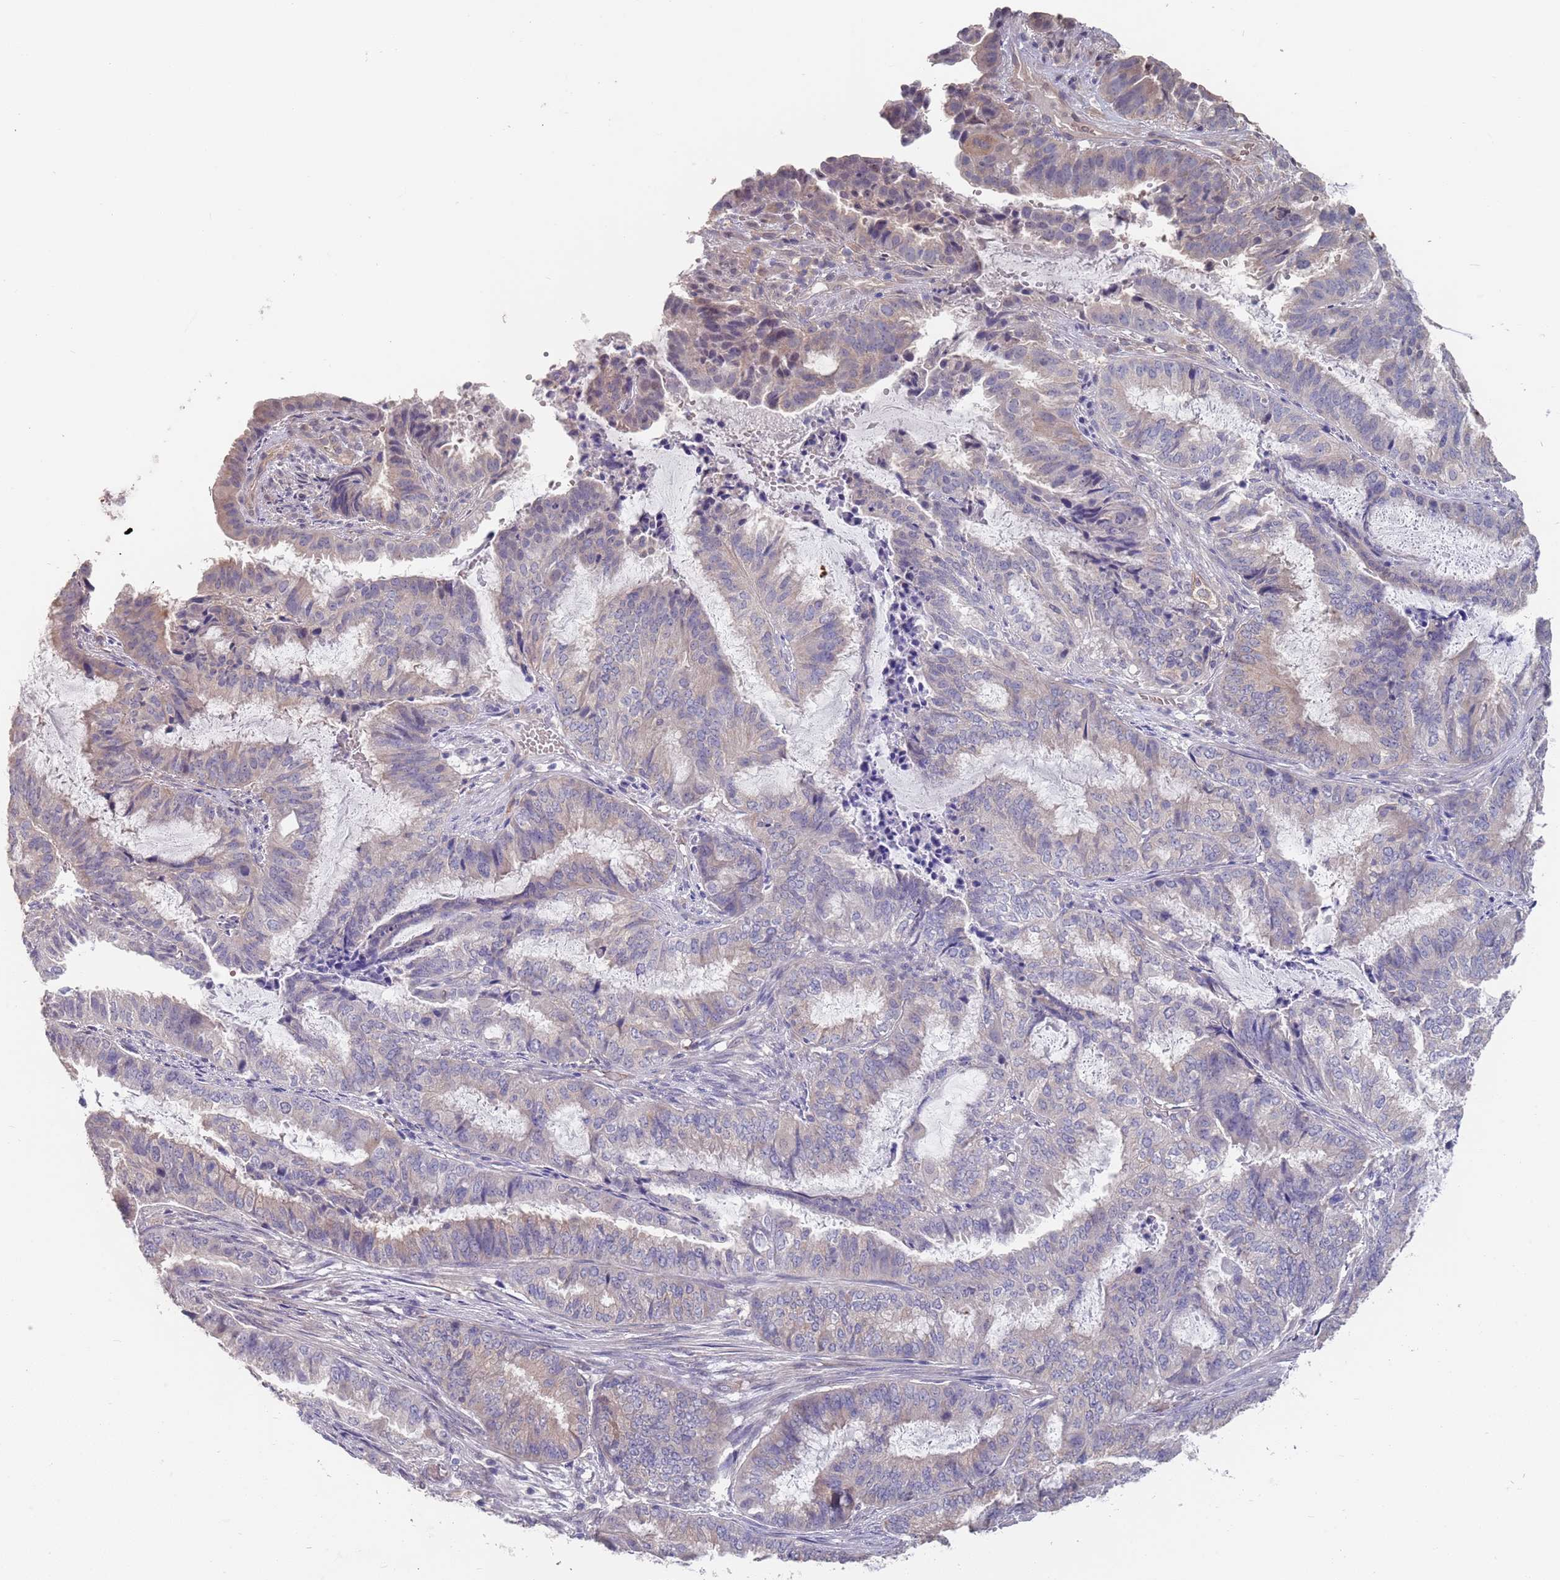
{"staining": {"intensity": "weak", "quantity": "<25%", "location": "cytoplasmic/membranous"}, "tissue": "endometrial cancer", "cell_type": "Tumor cells", "image_type": "cancer", "snomed": [{"axis": "morphology", "description": "Adenocarcinoma, NOS"}, {"axis": "topography", "description": "Endometrium"}], "caption": "Immunohistochemistry (IHC) of endometrial cancer (adenocarcinoma) demonstrates no positivity in tumor cells.", "gene": "ANK2", "patient": {"sex": "female", "age": 51}}